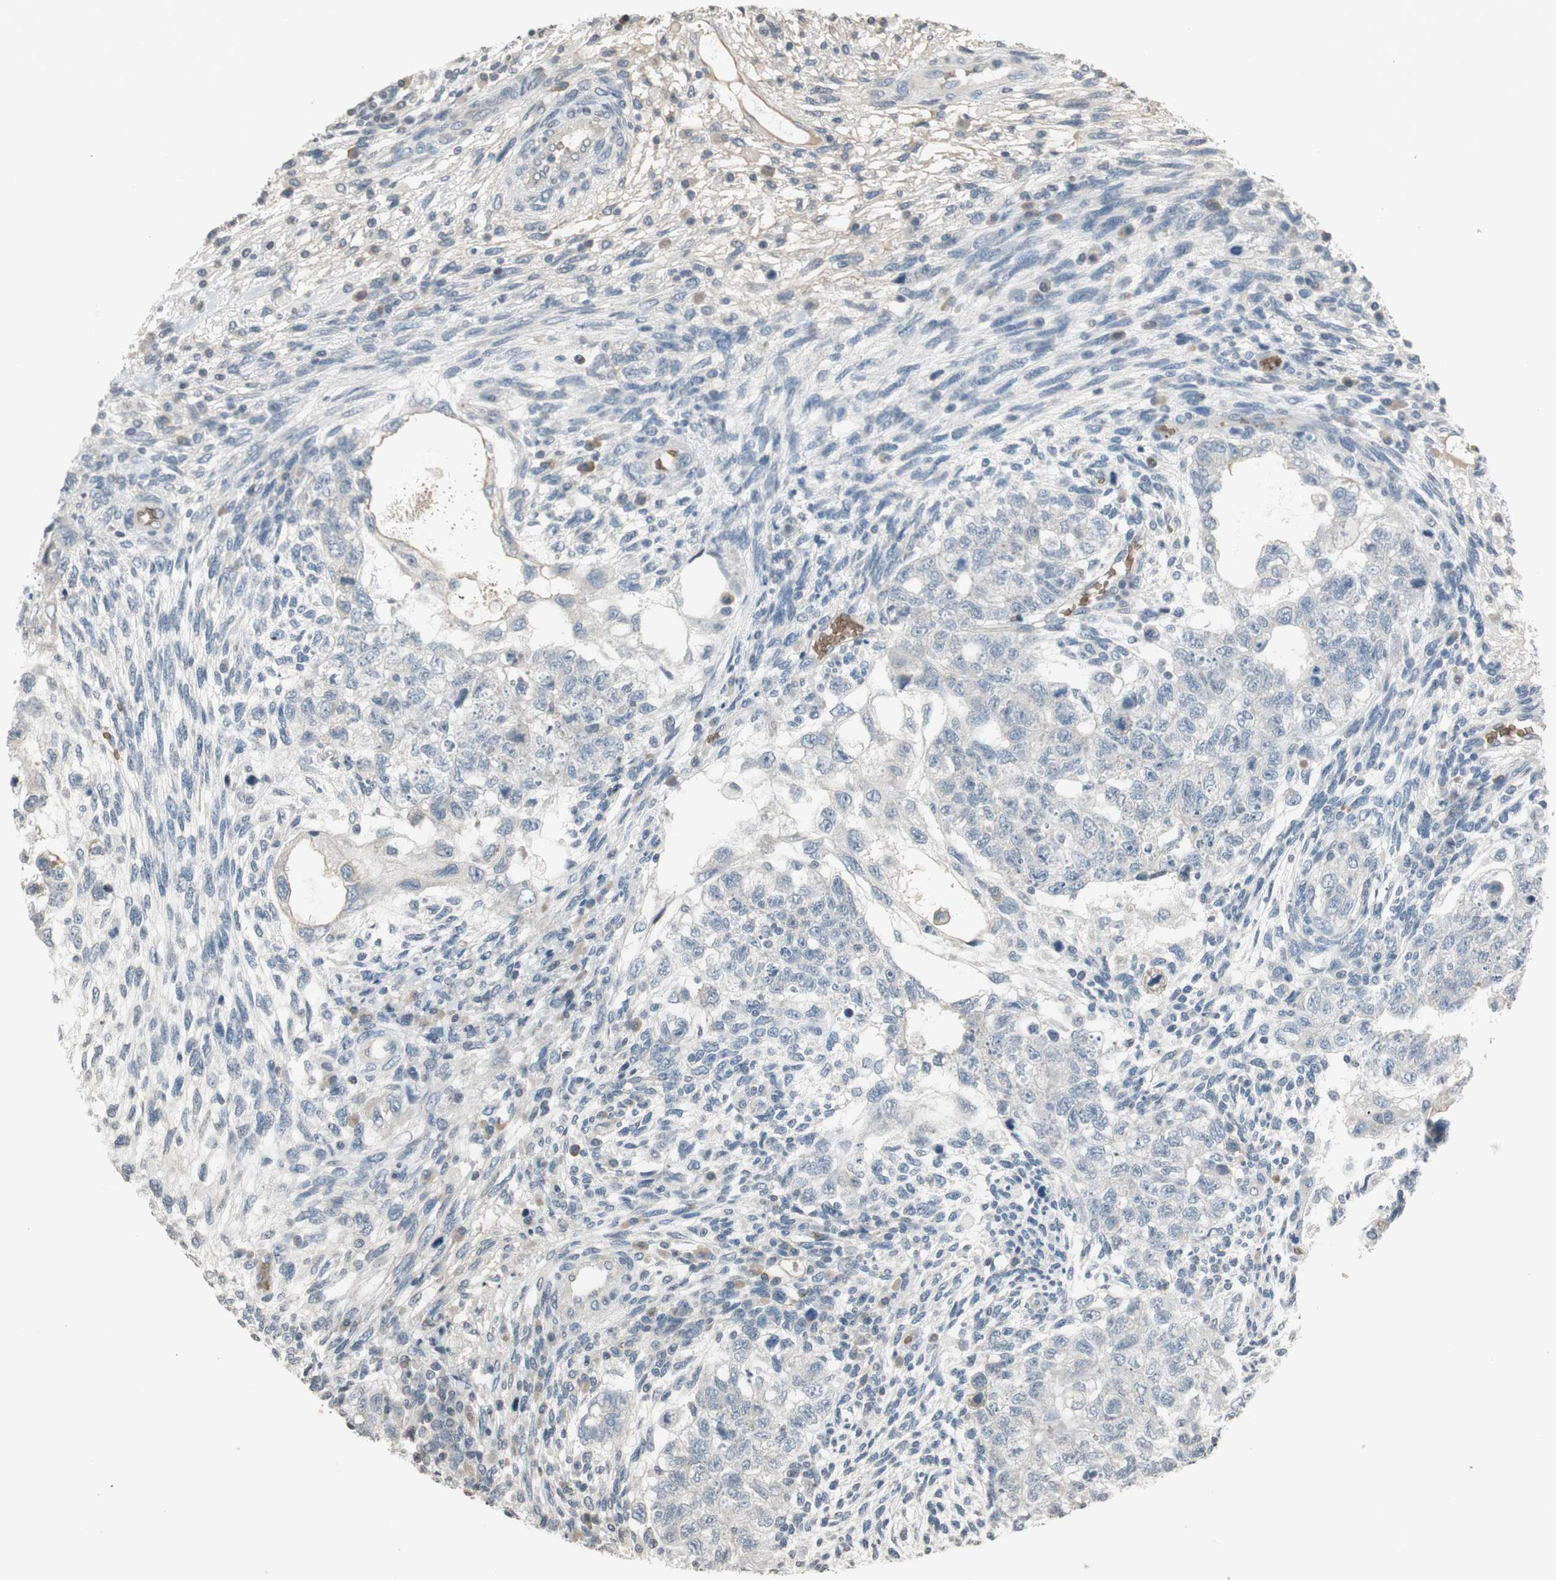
{"staining": {"intensity": "negative", "quantity": "none", "location": "none"}, "tissue": "testis cancer", "cell_type": "Tumor cells", "image_type": "cancer", "snomed": [{"axis": "morphology", "description": "Normal tissue, NOS"}, {"axis": "morphology", "description": "Carcinoma, Embryonal, NOS"}, {"axis": "topography", "description": "Testis"}], "caption": "This is an IHC histopathology image of human testis cancer. There is no positivity in tumor cells.", "gene": "GYPC", "patient": {"sex": "male", "age": 36}}